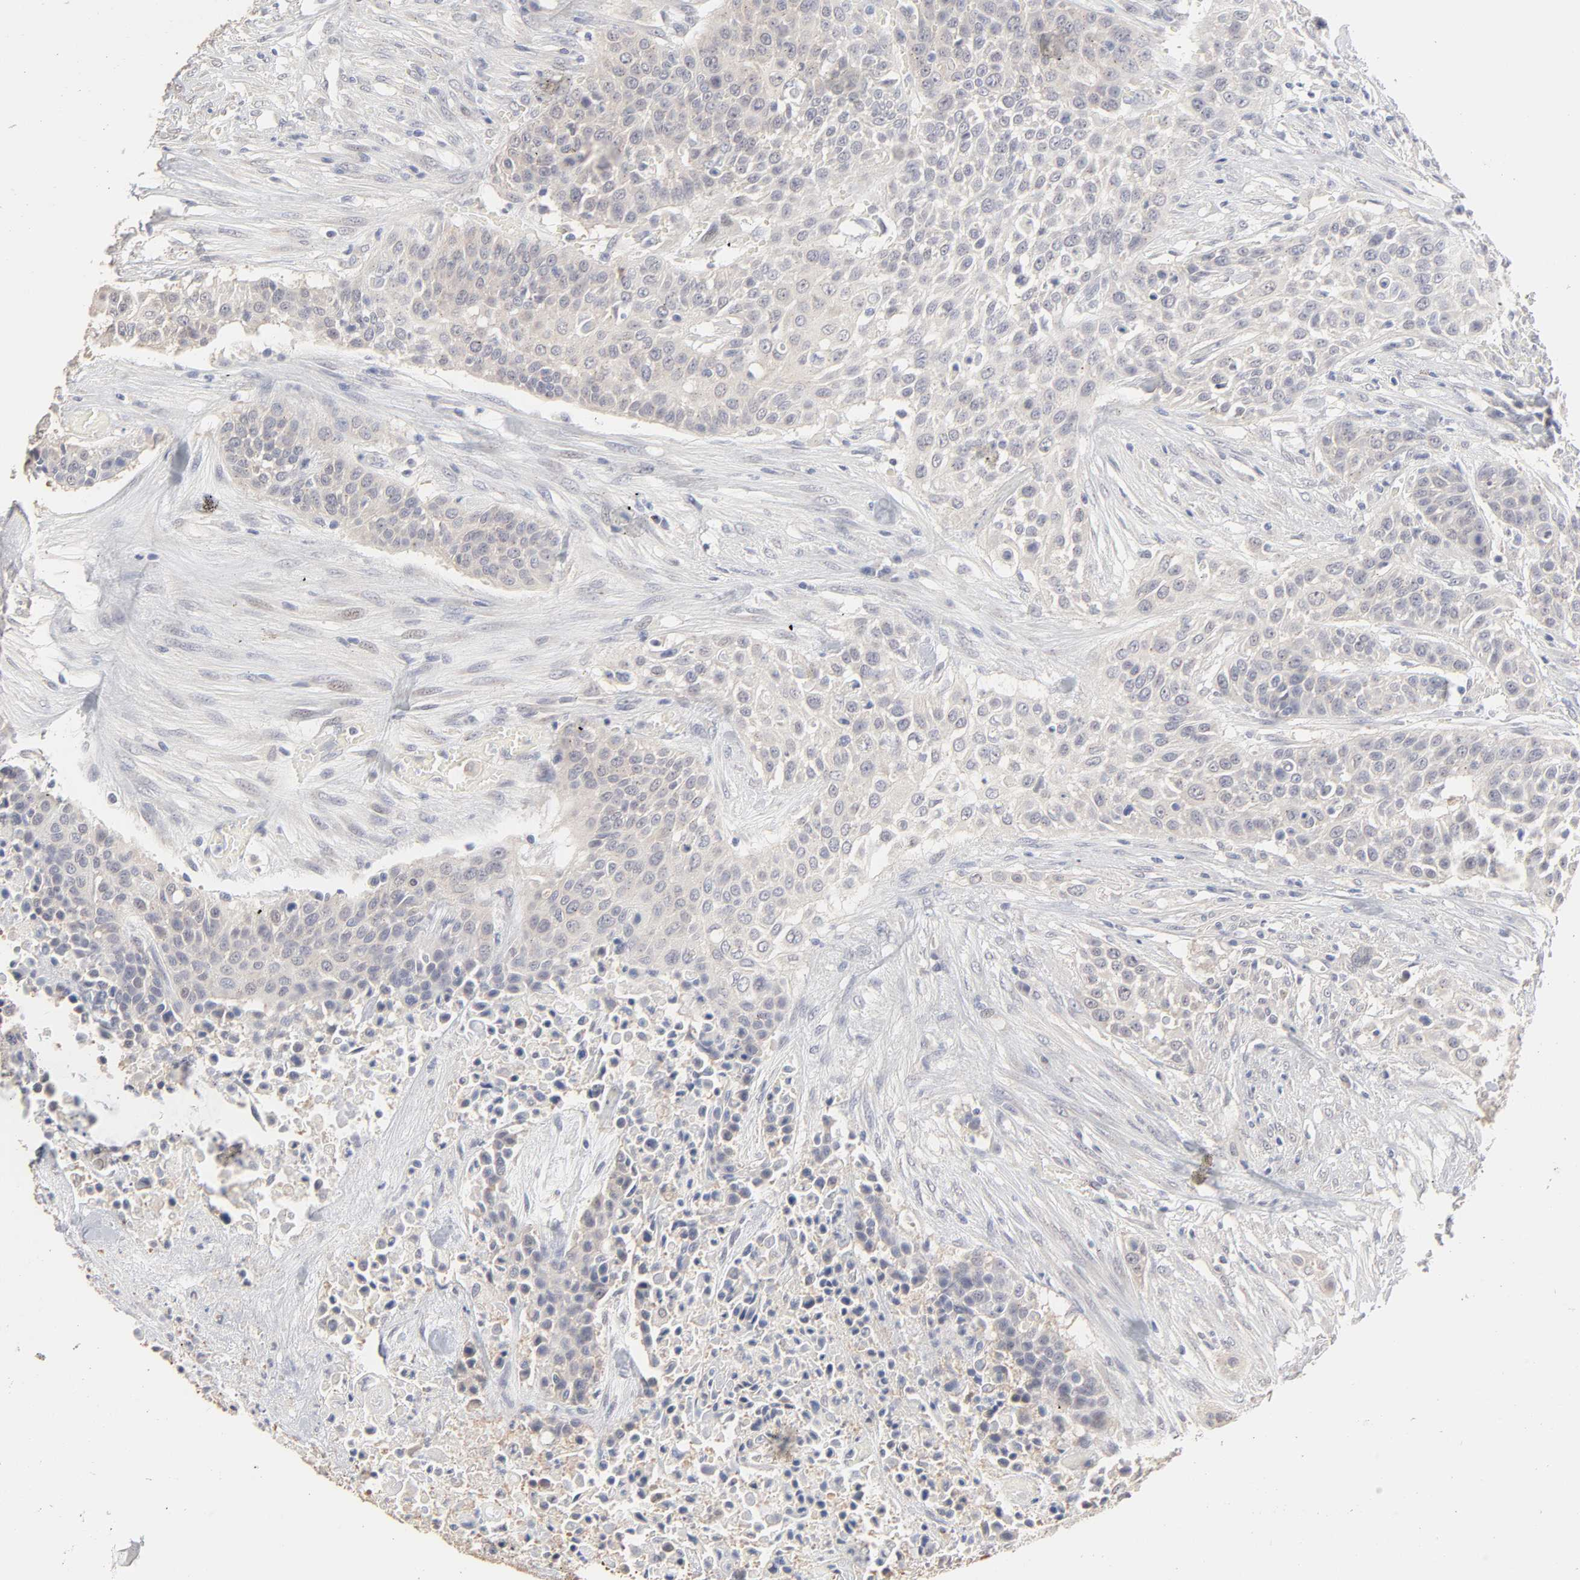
{"staining": {"intensity": "weak", "quantity": ">75%", "location": "cytoplasmic/membranous"}, "tissue": "urothelial cancer", "cell_type": "Tumor cells", "image_type": "cancer", "snomed": [{"axis": "morphology", "description": "Urothelial carcinoma, High grade"}, {"axis": "topography", "description": "Urinary bladder"}], "caption": "Urothelial carcinoma (high-grade) was stained to show a protein in brown. There is low levels of weak cytoplasmic/membranous expression in about >75% of tumor cells.", "gene": "DNAL4", "patient": {"sex": "male", "age": 74}}